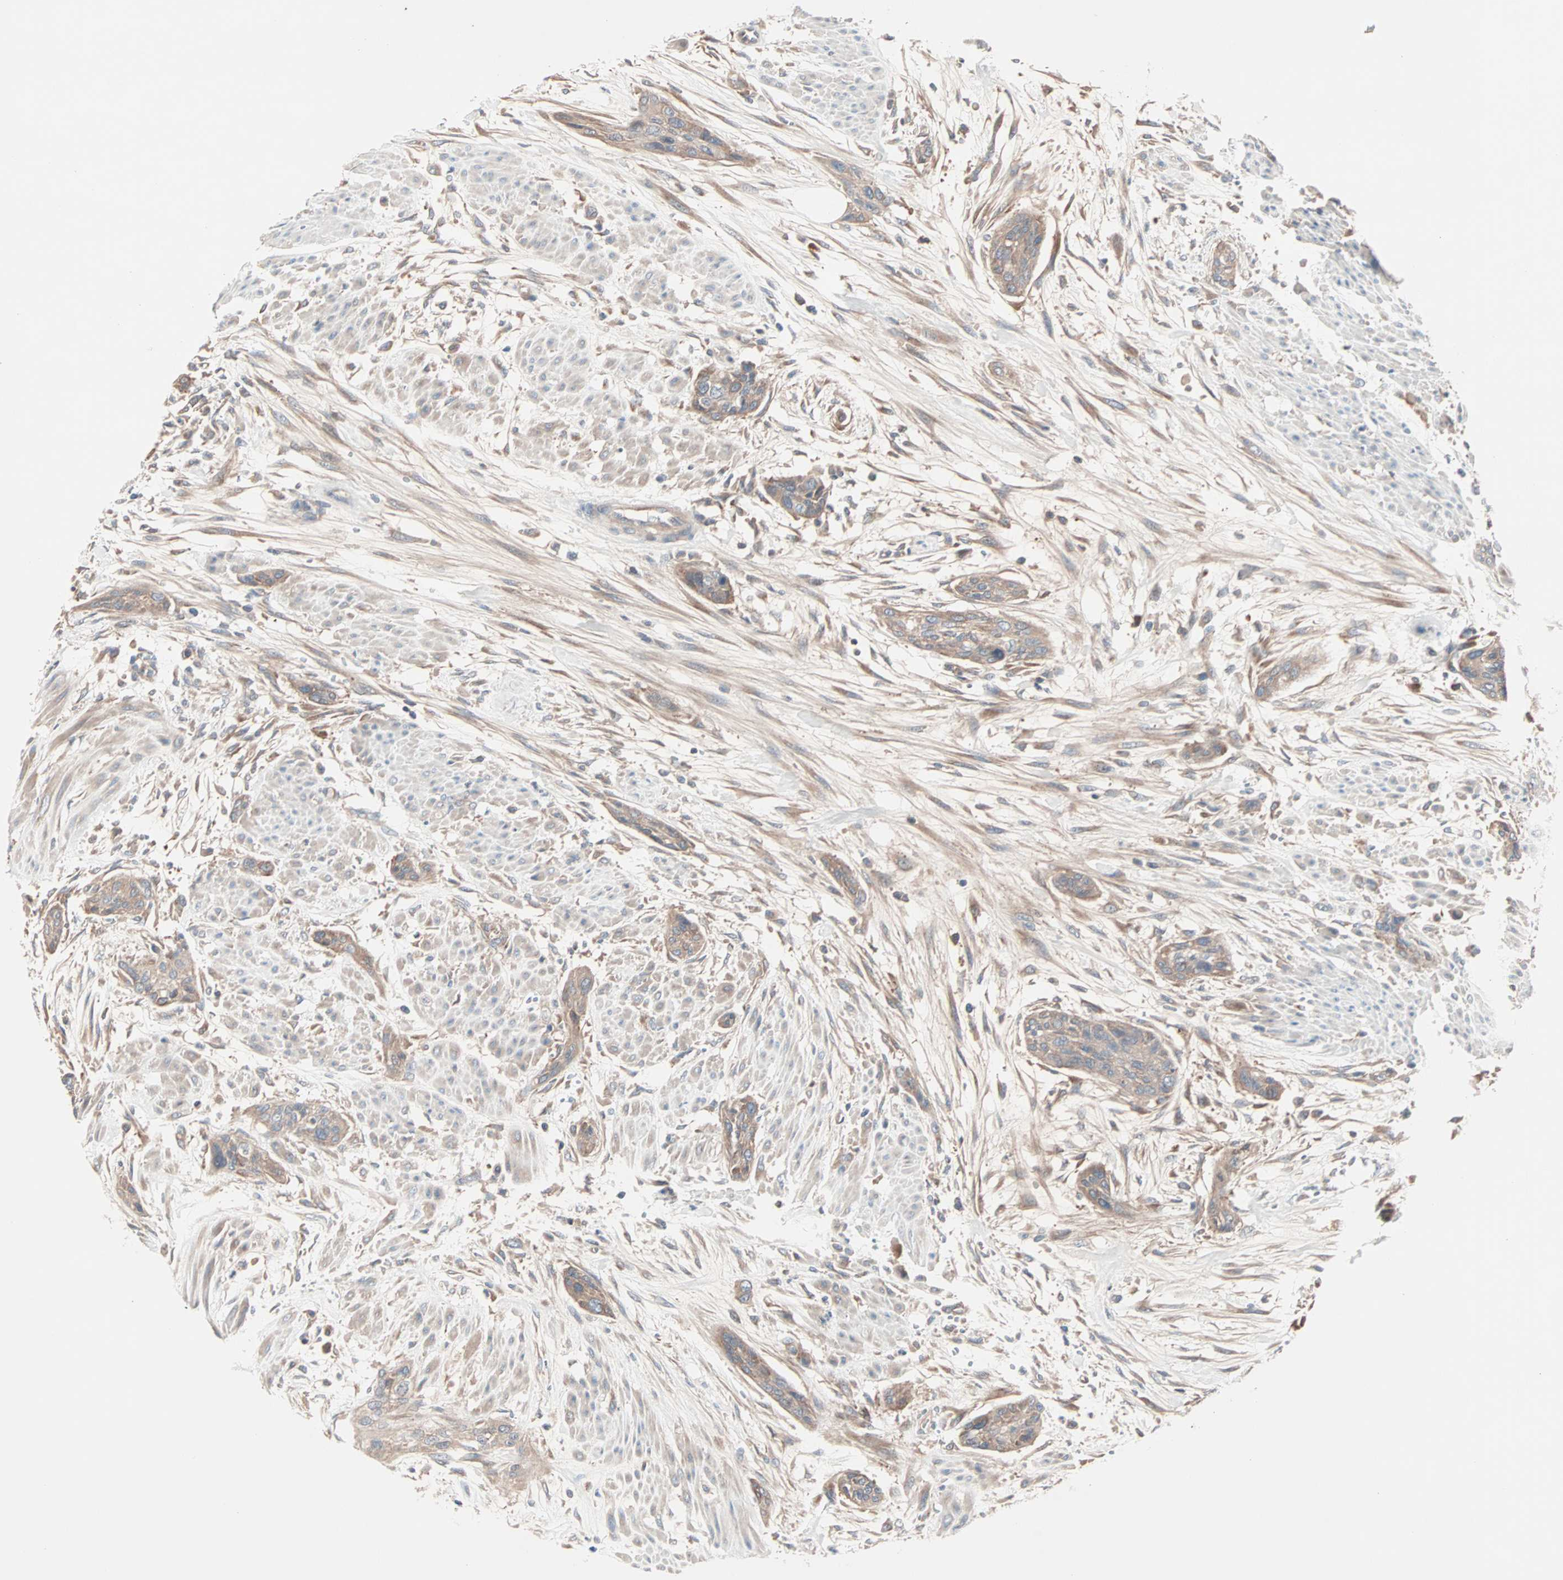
{"staining": {"intensity": "weak", "quantity": ">75%", "location": "cytoplasmic/membranous"}, "tissue": "urothelial cancer", "cell_type": "Tumor cells", "image_type": "cancer", "snomed": [{"axis": "morphology", "description": "Urothelial carcinoma, High grade"}, {"axis": "topography", "description": "Urinary bladder"}], "caption": "A brown stain labels weak cytoplasmic/membranous positivity of a protein in human urothelial carcinoma (high-grade) tumor cells. (Stains: DAB (3,3'-diaminobenzidine) in brown, nuclei in blue, Microscopy: brightfield microscopy at high magnification).", "gene": "CAD", "patient": {"sex": "male", "age": 35}}